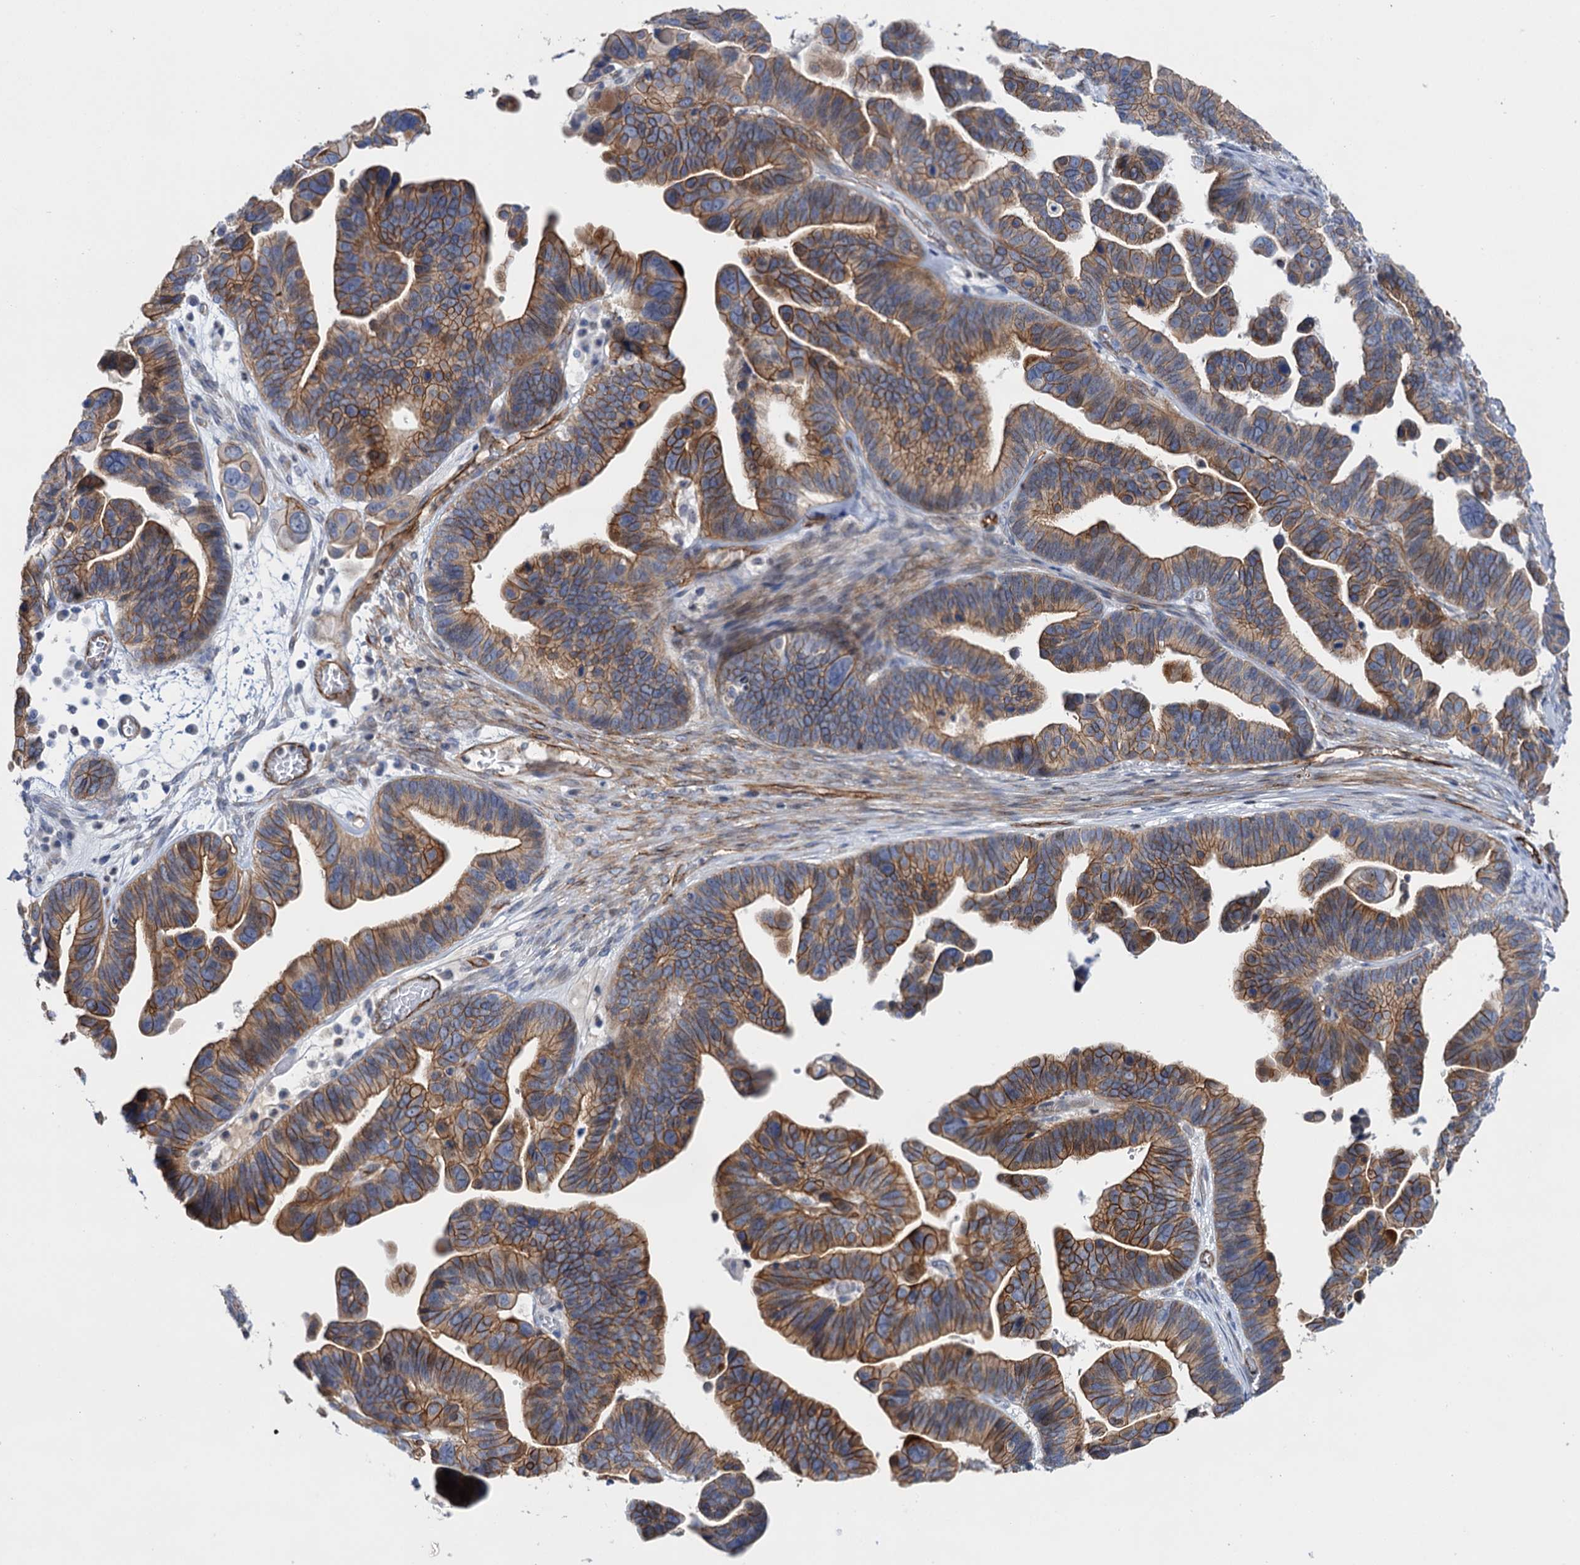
{"staining": {"intensity": "strong", "quantity": ">75%", "location": "cytoplasmic/membranous"}, "tissue": "ovarian cancer", "cell_type": "Tumor cells", "image_type": "cancer", "snomed": [{"axis": "morphology", "description": "Cystadenocarcinoma, serous, NOS"}, {"axis": "topography", "description": "Ovary"}], "caption": "Tumor cells display high levels of strong cytoplasmic/membranous positivity in approximately >75% of cells in serous cystadenocarcinoma (ovarian).", "gene": "ABLIM1", "patient": {"sex": "female", "age": 56}}